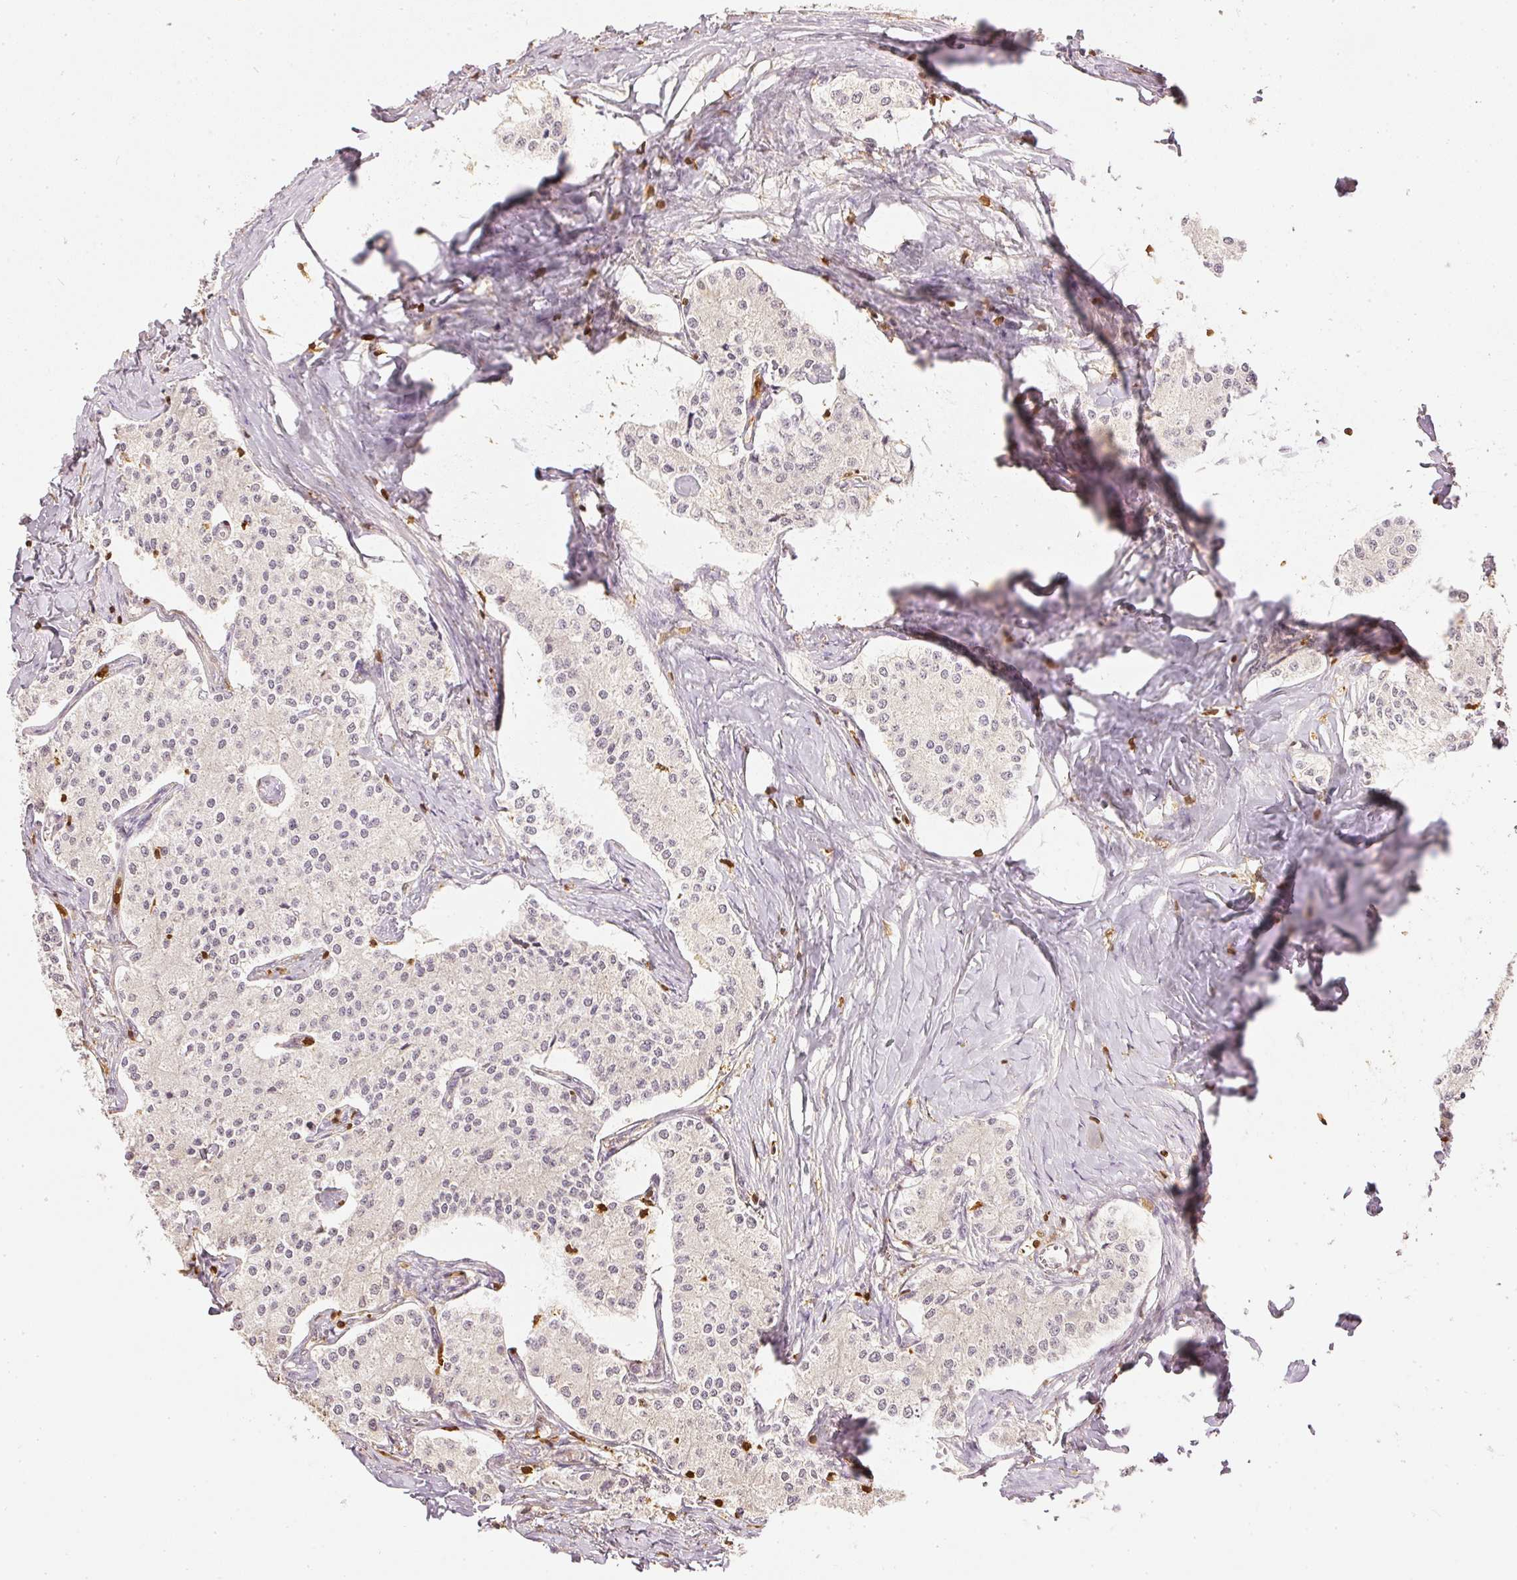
{"staining": {"intensity": "negative", "quantity": "none", "location": "none"}, "tissue": "carcinoid", "cell_type": "Tumor cells", "image_type": "cancer", "snomed": [{"axis": "morphology", "description": "Carcinoid, malignant, NOS"}, {"axis": "topography", "description": "Colon"}], "caption": "DAB immunohistochemical staining of carcinoid demonstrates no significant staining in tumor cells. Nuclei are stained in blue.", "gene": "PFN1", "patient": {"sex": "female", "age": 52}}